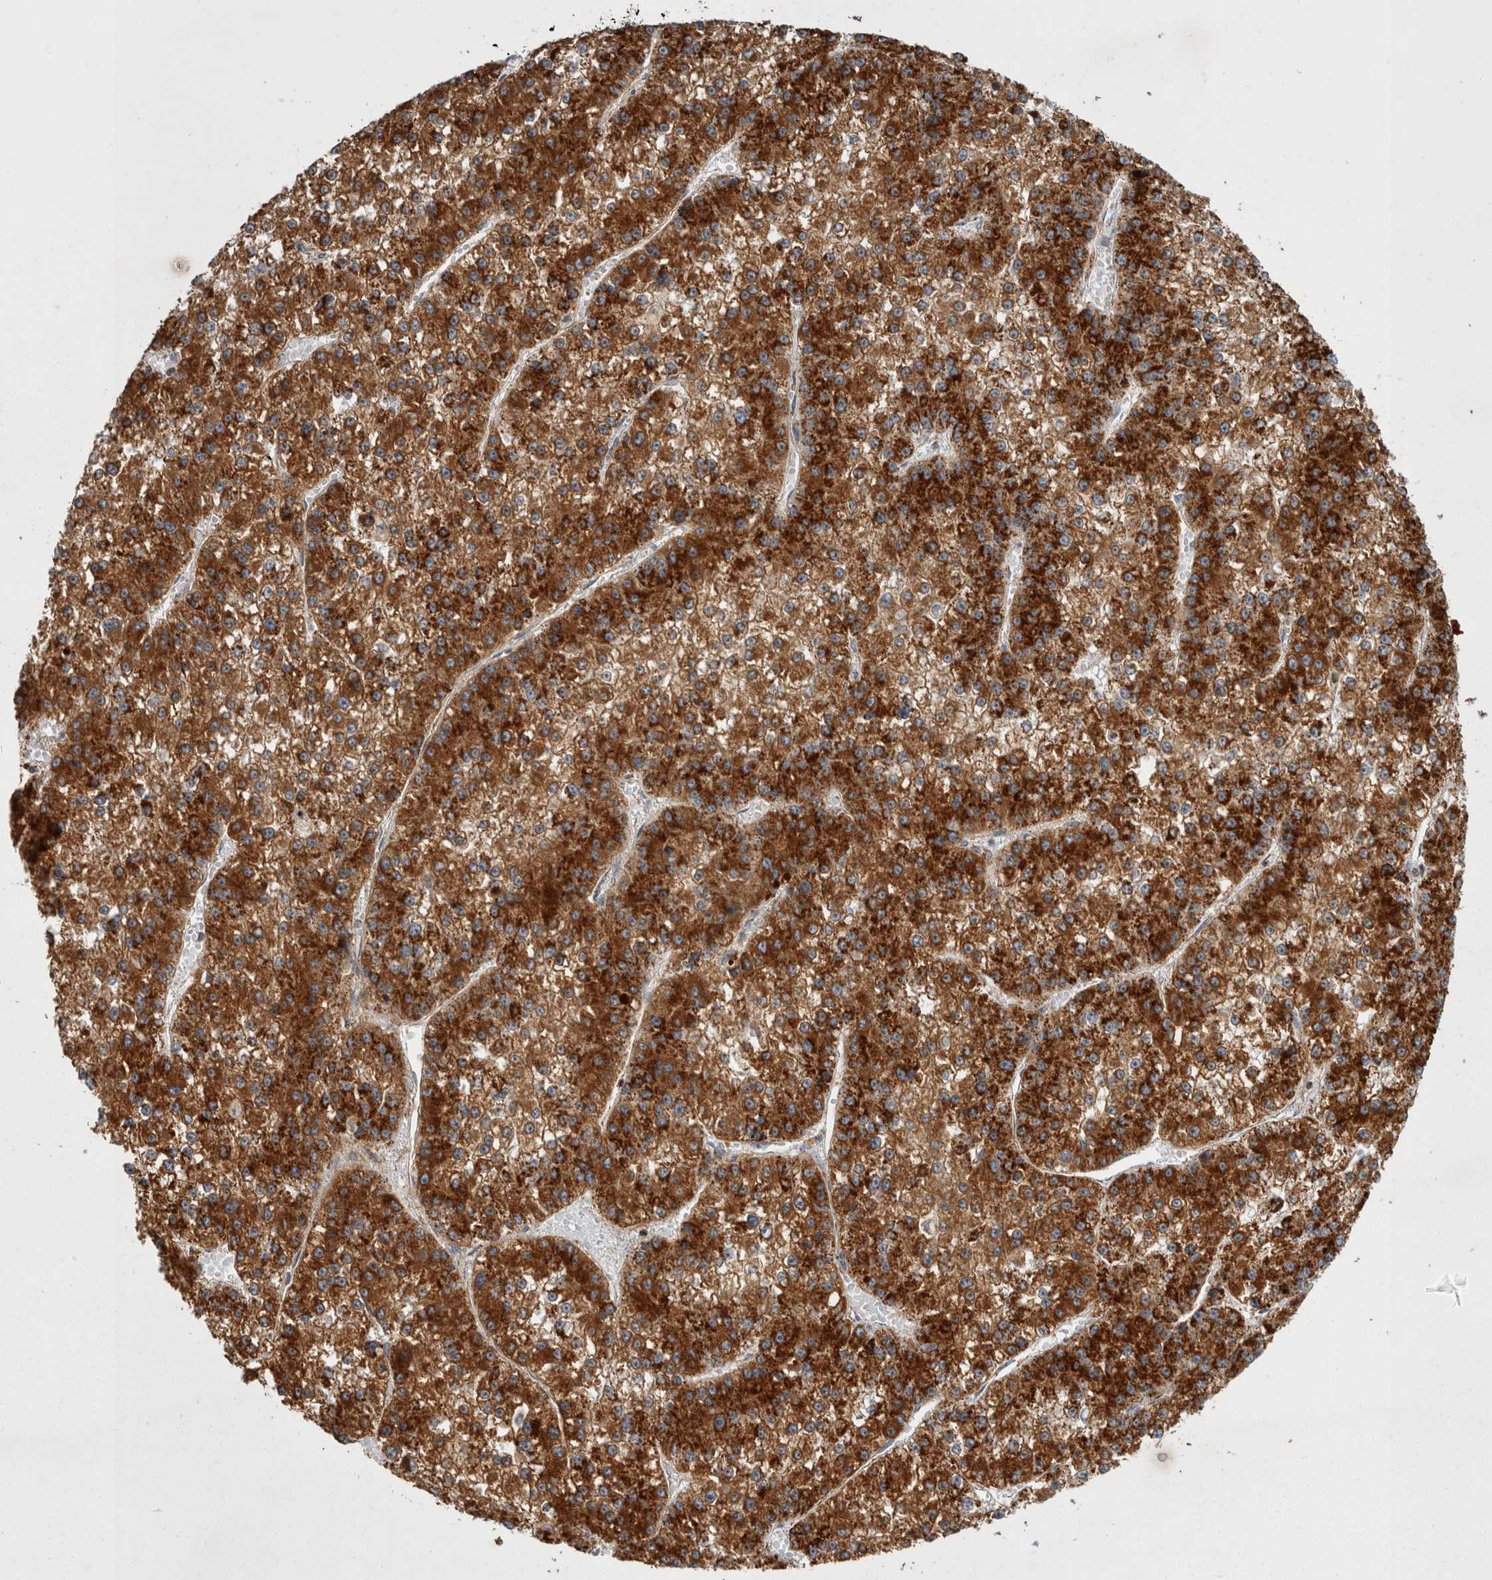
{"staining": {"intensity": "strong", "quantity": ">75%", "location": "cytoplasmic/membranous"}, "tissue": "liver cancer", "cell_type": "Tumor cells", "image_type": "cancer", "snomed": [{"axis": "morphology", "description": "Carcinoma, Hepatocellular, NOS"}, {"axis": "topography", "description": "Liver"}], "caption": "This is a histology image of immunohistochemistry staining of liver cancer, which shows strong staining in the cytoplasmic/membranous of tumor cells.", "gene": "TSPOAP1", "patient": {"sex": "female", "age": 73}}